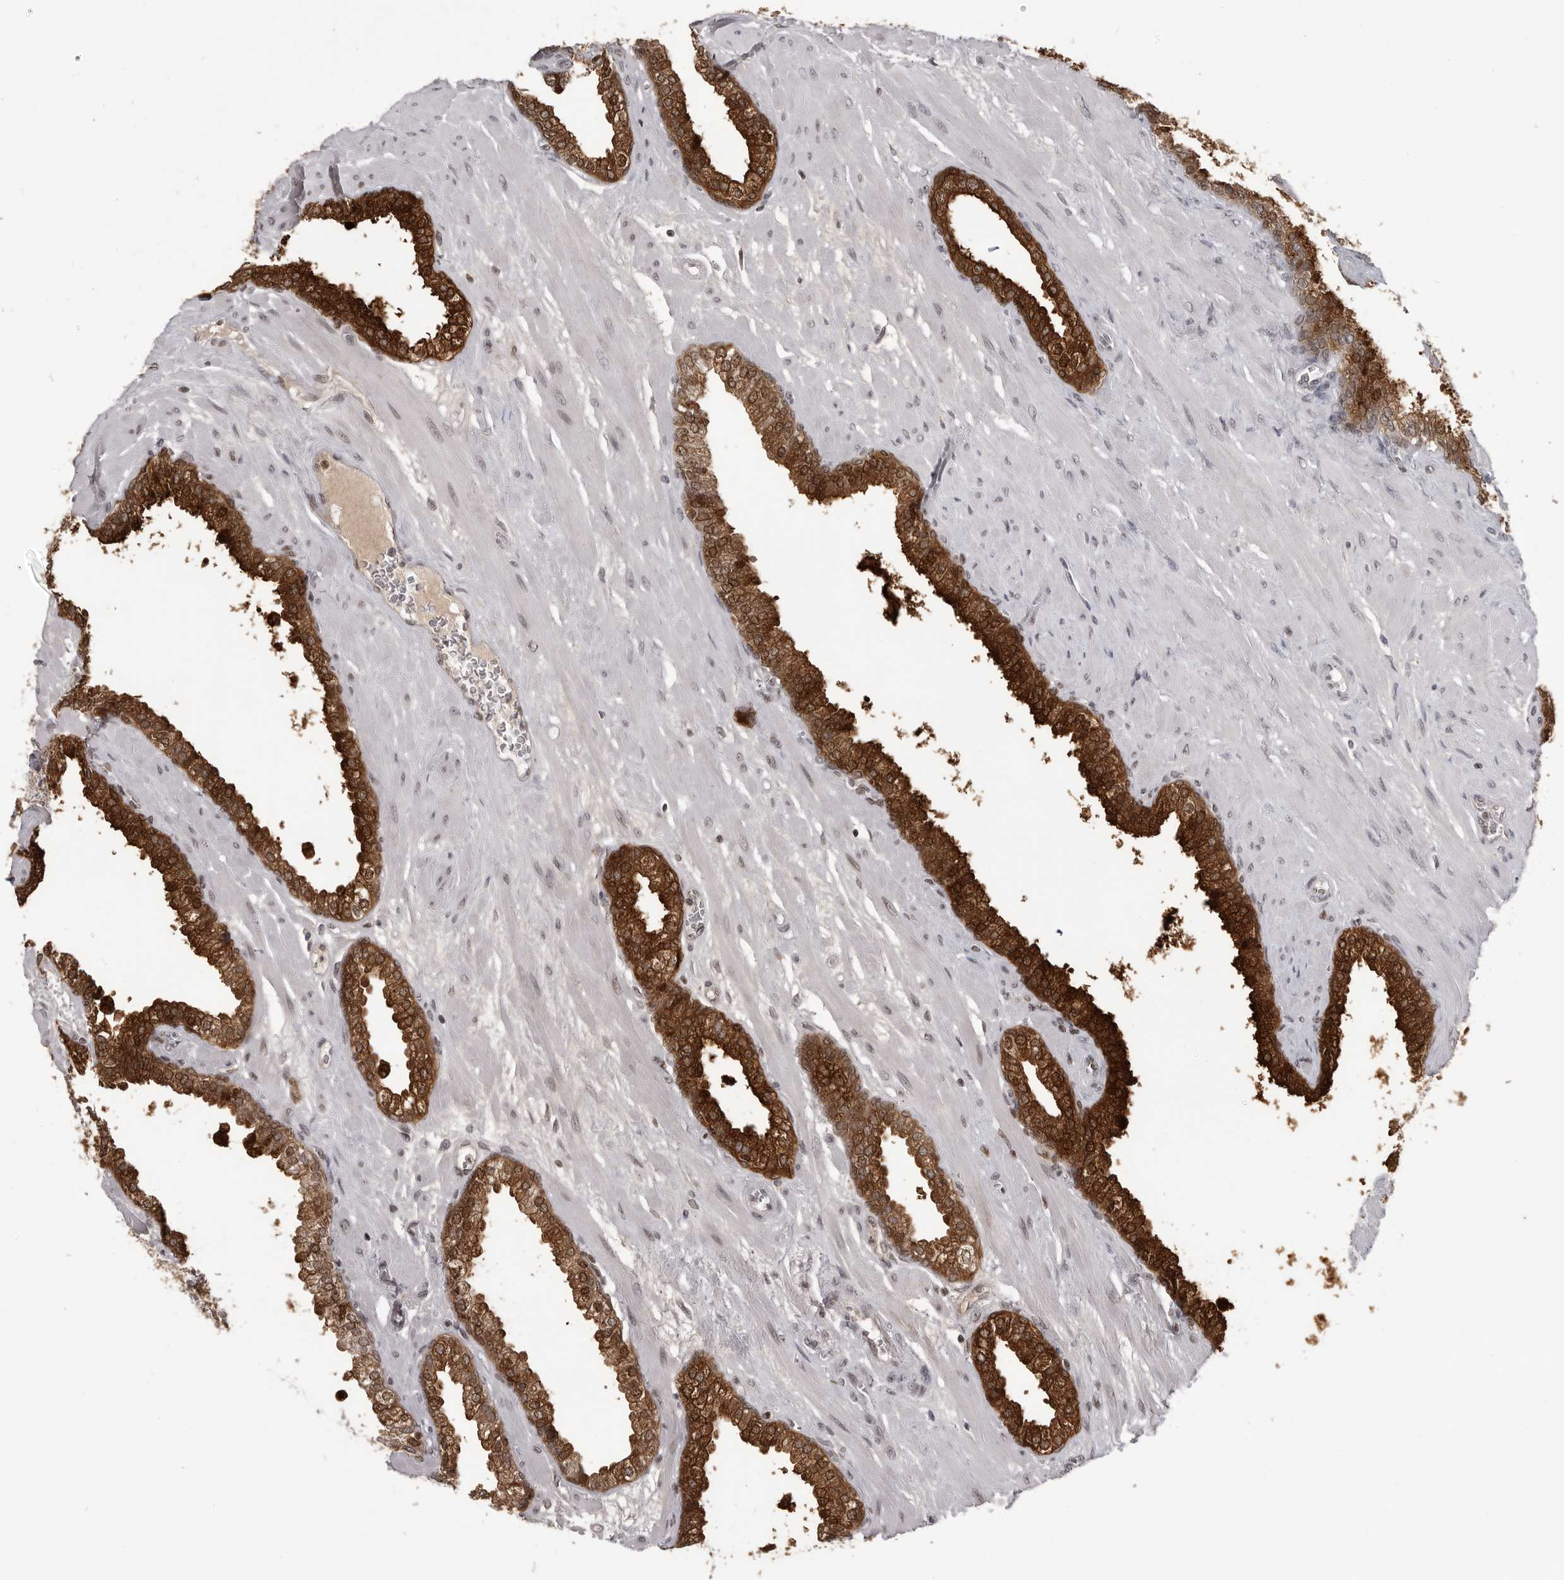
{"staining": {"intensity": "strong", "quantity": ">75%", "location": "cytoplasmic/membranous"}, "tissue": "prostate", "cell_type": "Glandular cells", "image_type": "normal", "snomed": [{"axis": "morphology", "description": "Normal tissue, NOS"}, {"axis": "morphology", "description": "Urothelial carcinoma, Low grade"}, {"axis": "topography", "description": "Urinary bladder"}, {"axis": "topography", "description": "Prostate"}], "caption": "IHC of unremarkable human prostate exhibits high levels of strong cytoplasmic/membranous positivity in about >75% of glandular cells.", "gene": "TIMP1", "patient": {"sex": "male", "age": 60}}